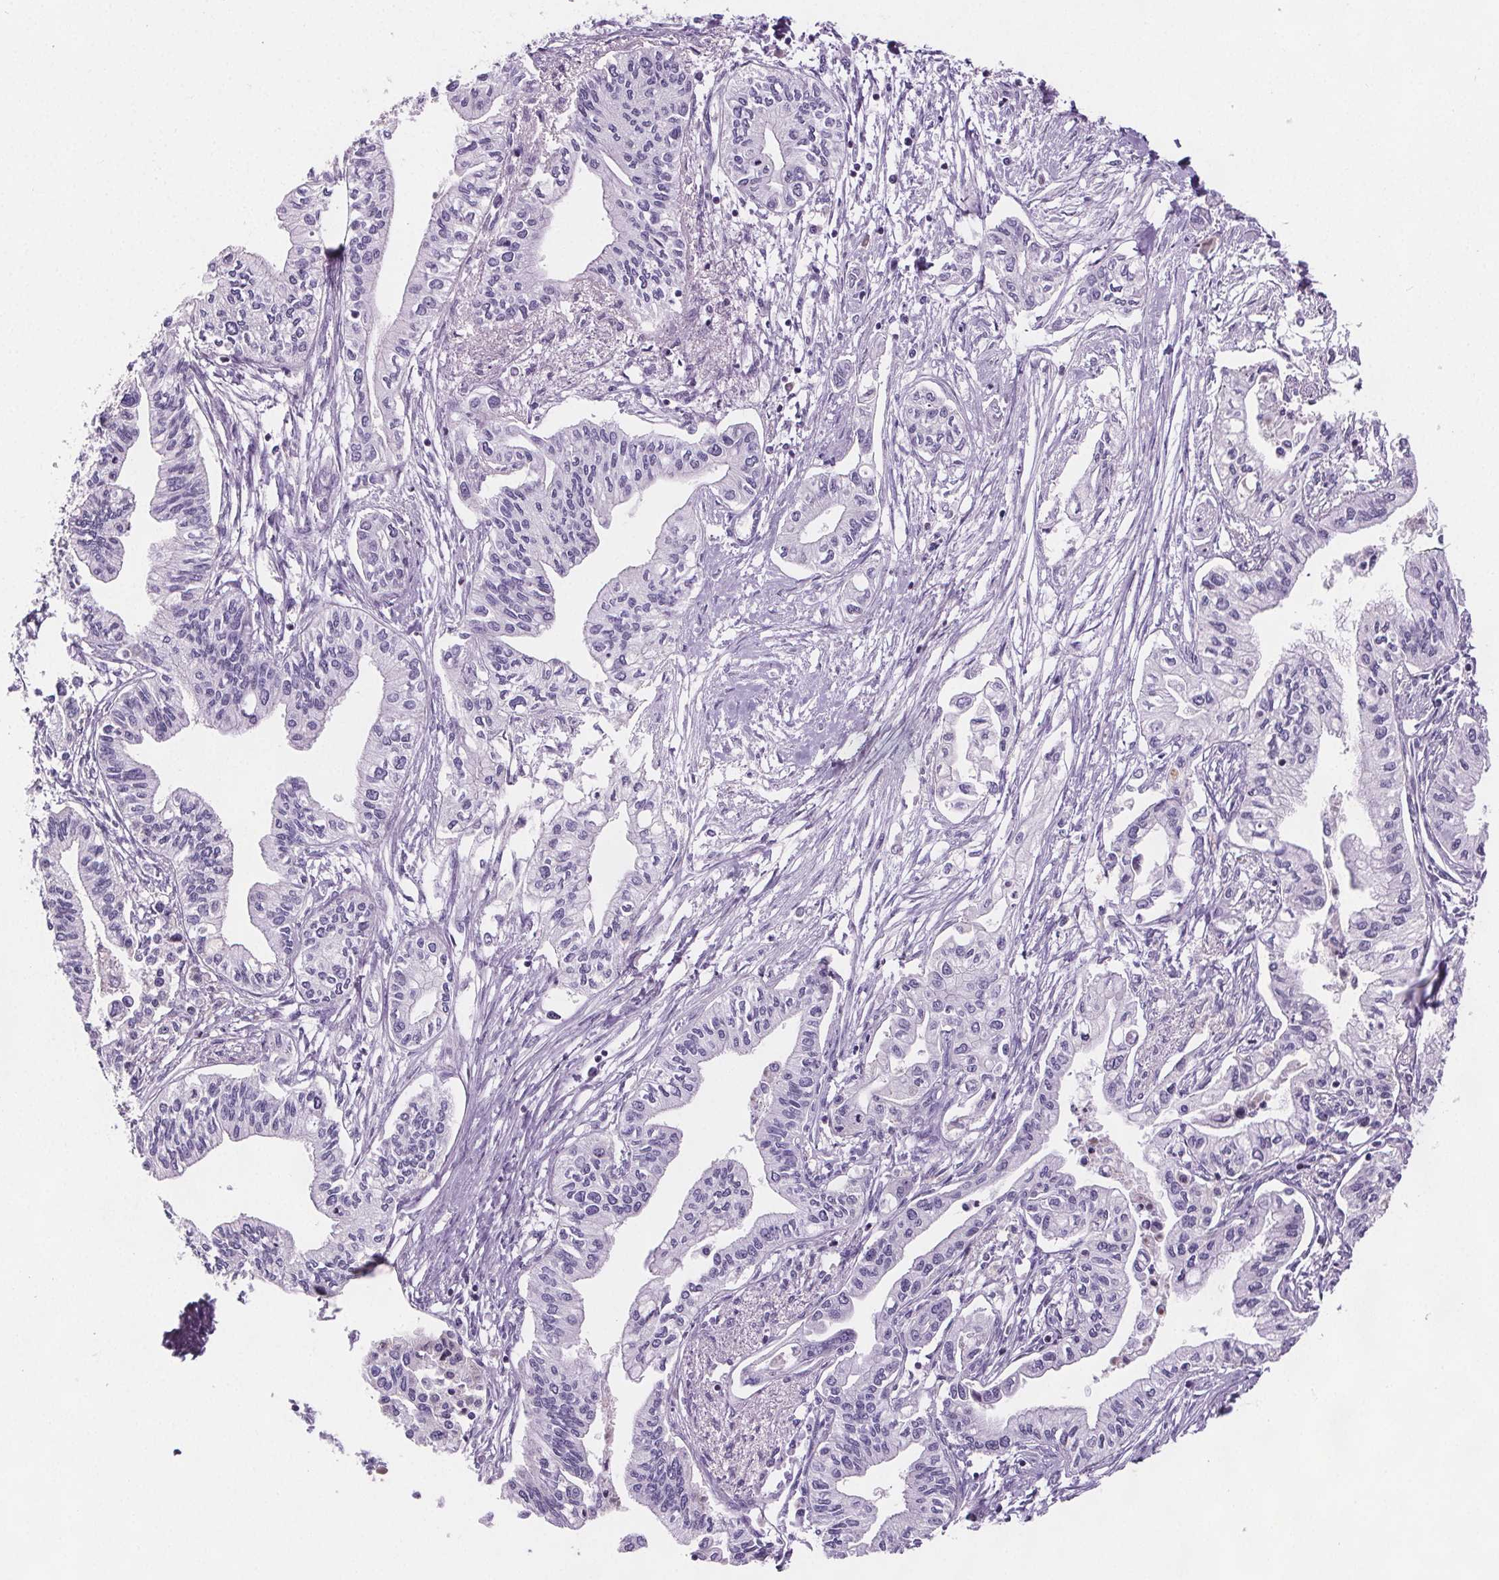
{"staining": {"intensity": "negative", "quantity": "none", "location": "none"}, "tissue": "pancreatic cancer", "cell_type": "Tumor cells", "image_type": "cancer", "snomed": [{"axis": "morphology", "description": "Adenocarcinoma, NOS"}, {"axis": "topography", "description": "Pancreas"}], "caption": "Immunohistochemical staining of human pancreatic cancer (adenocarcinoma) exhibits no significant expression in tumor cells.", "gene": "CD5L", "patient": {"sex": "male", "age": 60}}